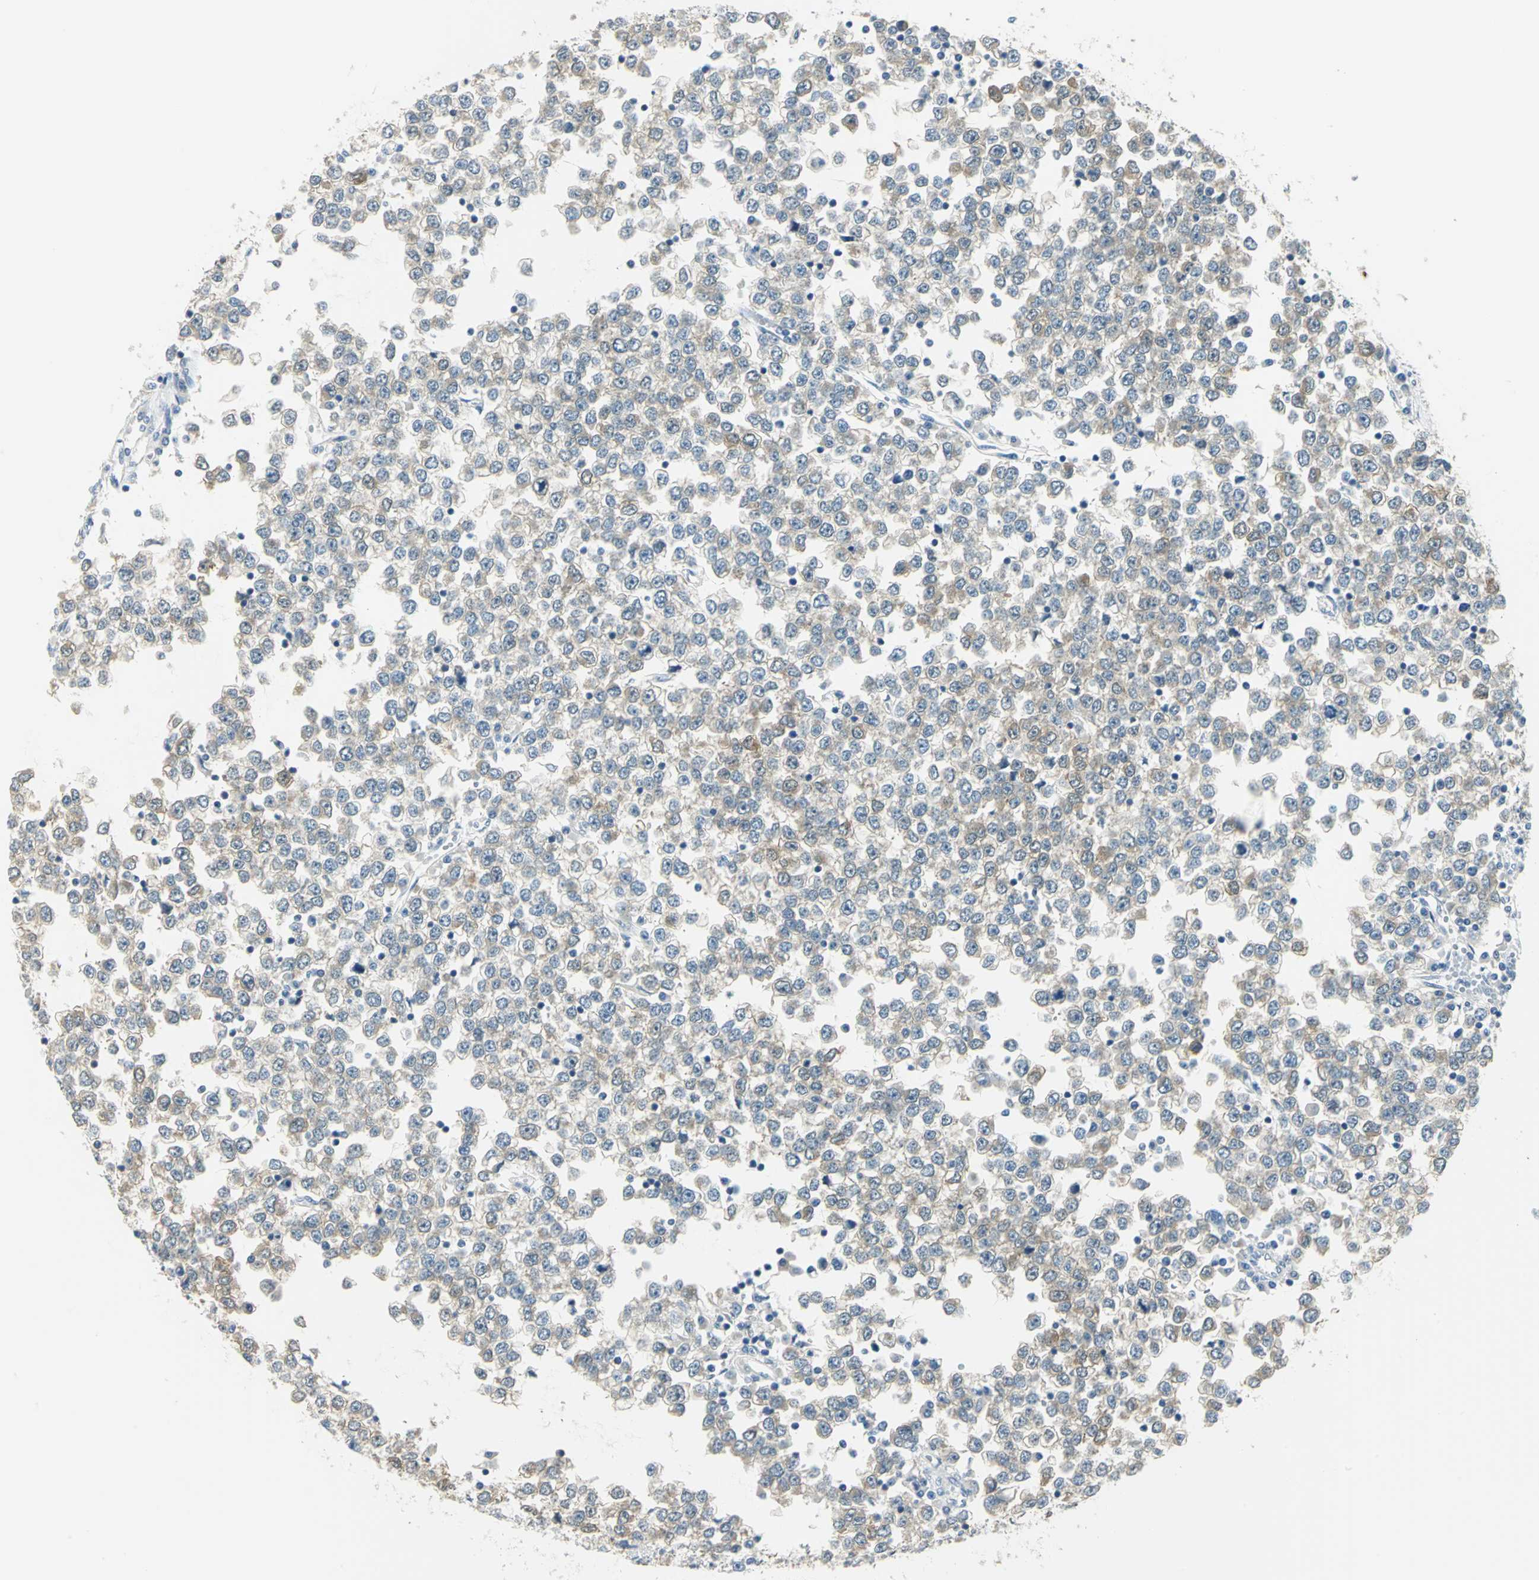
{"staining": {"intensity": "strong", "quantity": "<25%", "location": "cytoplasmic/membranous"}, "tissue": "testis cancer", "cell_type": "Tumor cells", "image_type": "cancer", "snomed": [{"axis": "morphology", "description": "Seminoma, NOS"}, {"axis": "topography", "description": "Testis"}], "caption": "Testis seminoma stained for a protein (brown) demonstrates strong cytoplasmic/membranous positive positivity in approximately <25% of tumor cells.", "gene": "UCHL1", "patient": {"sex": "male", "age": 65}}